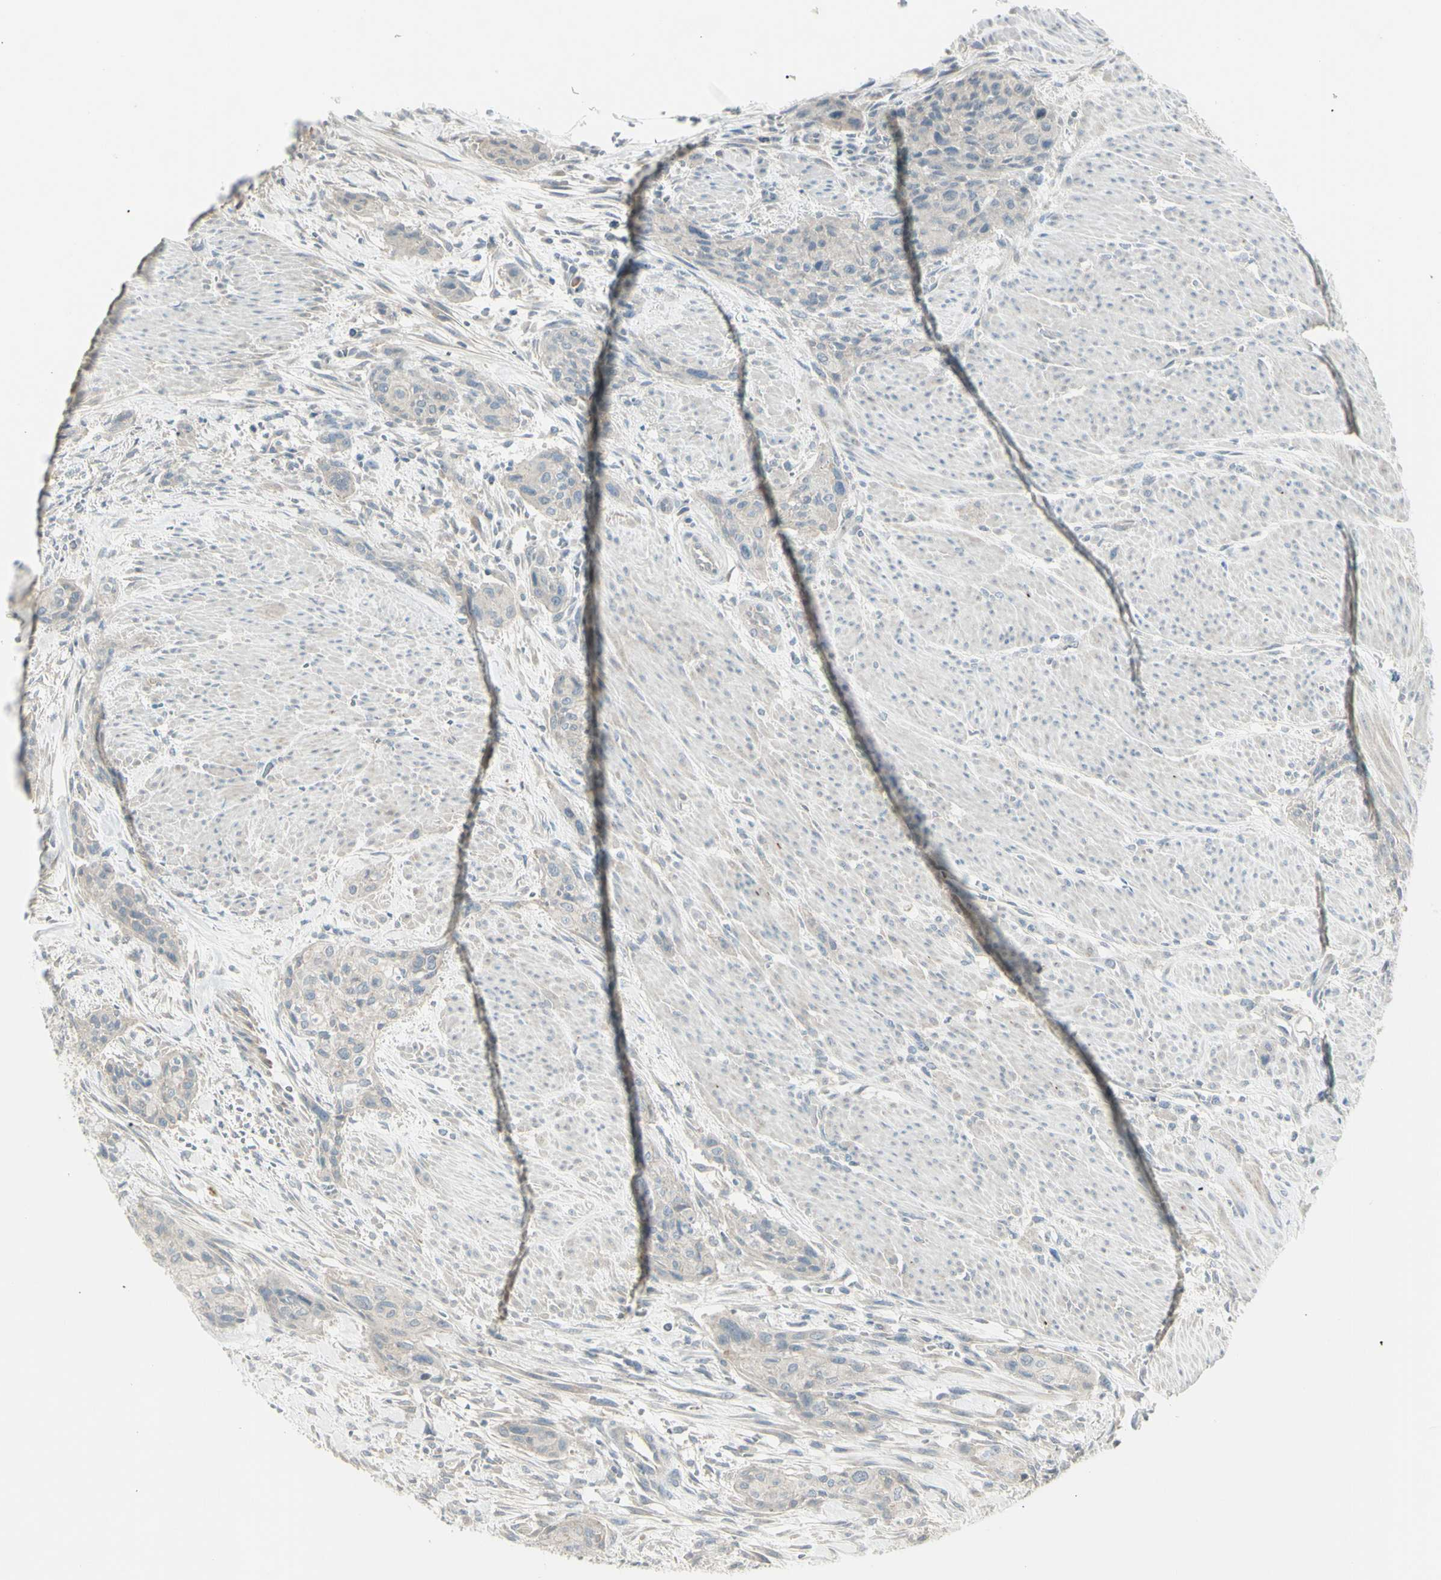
{"staining": {"intensity": "negative", "quantity": "none", "location": "none"}, "tissue": "urothelial cancer", "cell_type": "Tumor cells", "image_type": "cancer", "snomed": [{"axis": "morphology", "description": "Urothelial carcinoma, High grade"}, {"axis": "topography", "description": "Urinary bladder"}], "caption": "Immunohistochemistry (IHC) of high-grade urothelial carcinoma displays no staining in tumor cells.", "gene": "SH3GL2", "patient": {"sex": "male", "age": 35}}